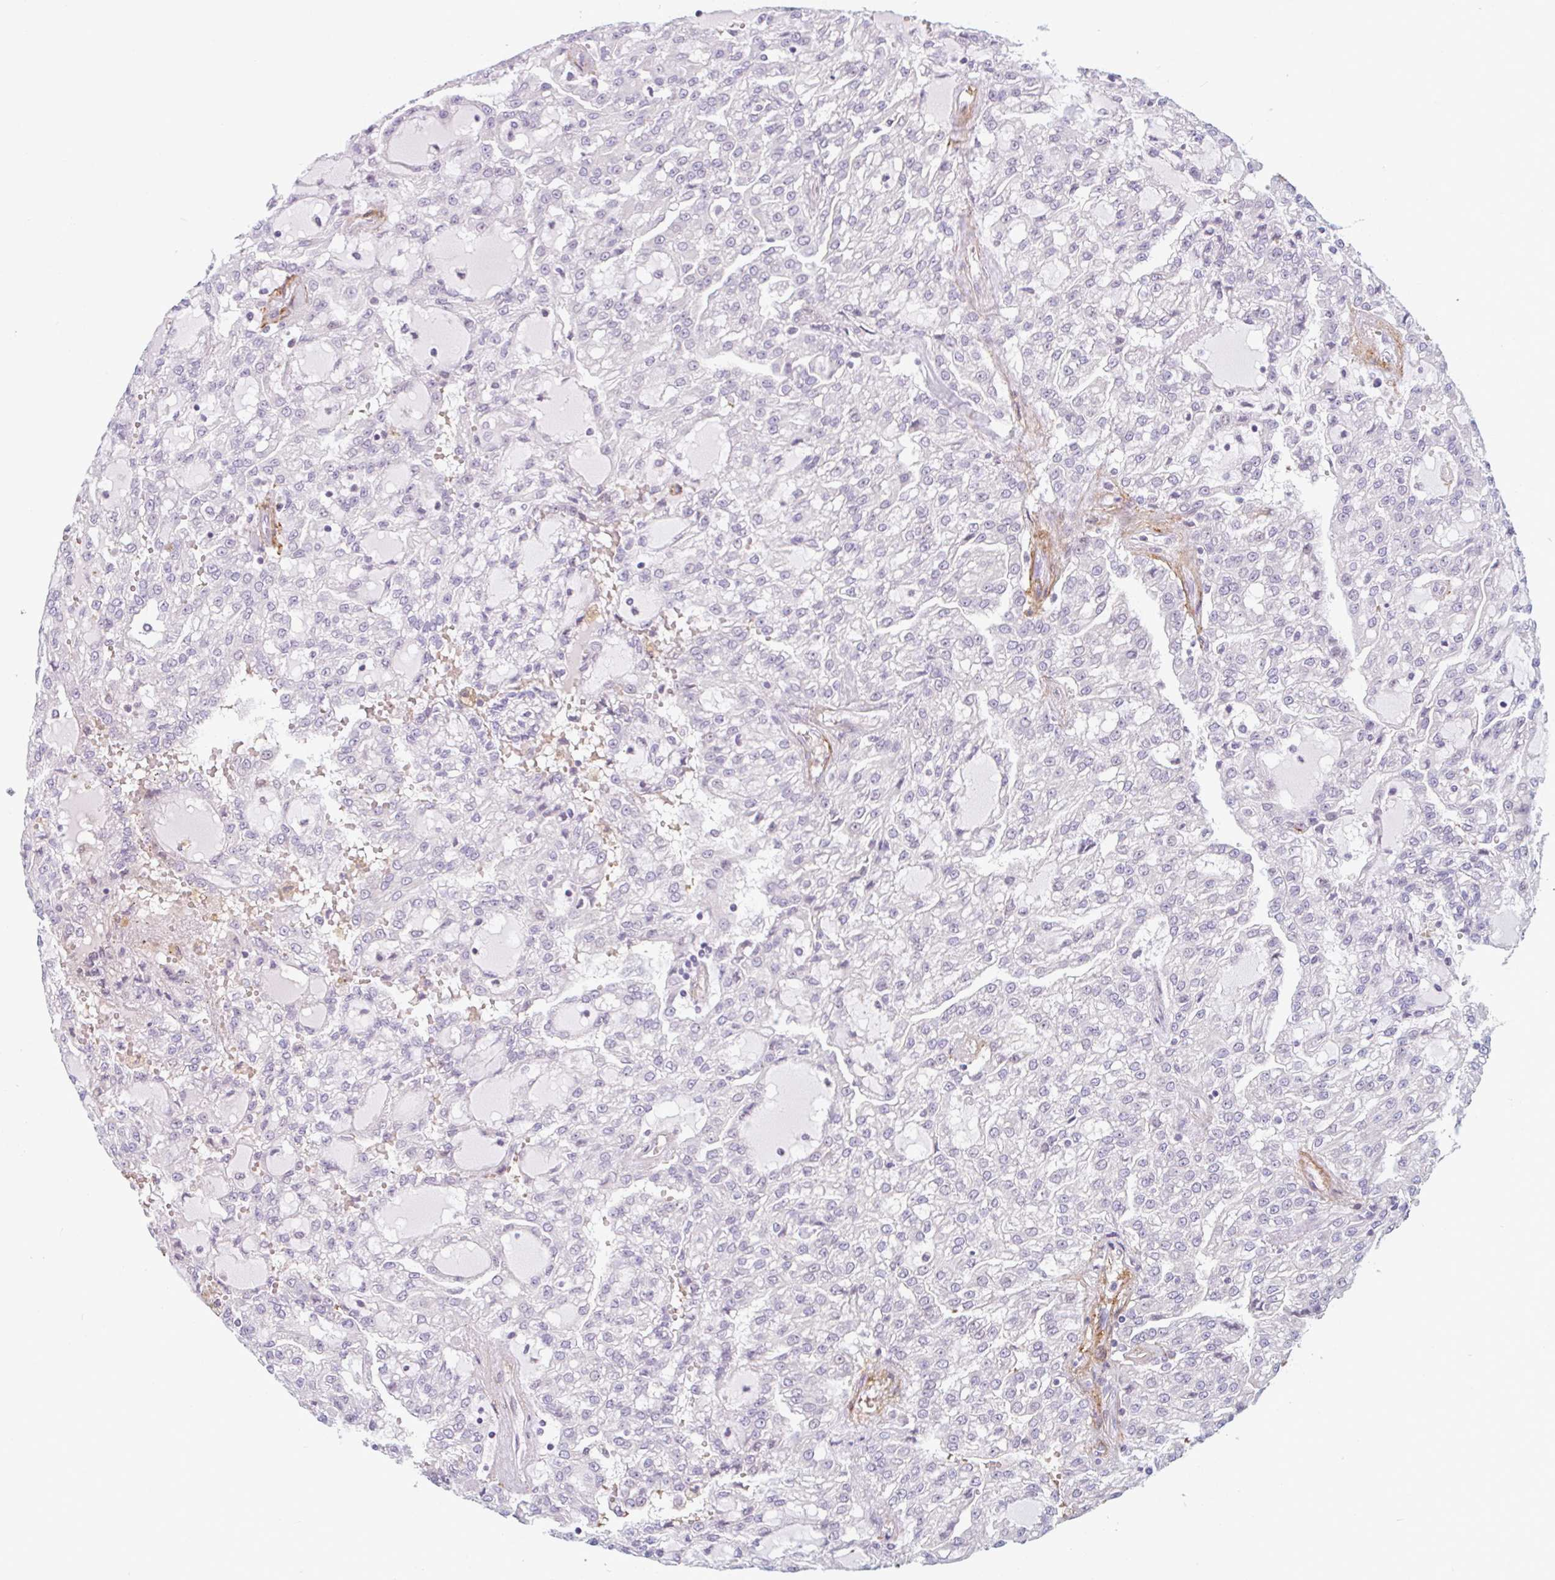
{"staining": {"intensity": "negative", "quantity": "none", "location": "none"}, "tissue": "renal cancer", "cell_type": "Tumor cells", "image_type": "cancer", "snomed": [{"axis": "morphology", "description": "Adenocarcinoma, NOS"}, {"axis": "topography", "description": "Kidney"}], "caption": "Immunohistochemical staining of adenocarcinoma (renal) exhibits no significant staining in tumor cells.", "gene": "TMEM119", "patient": {"sex": "male", "age": 63}}